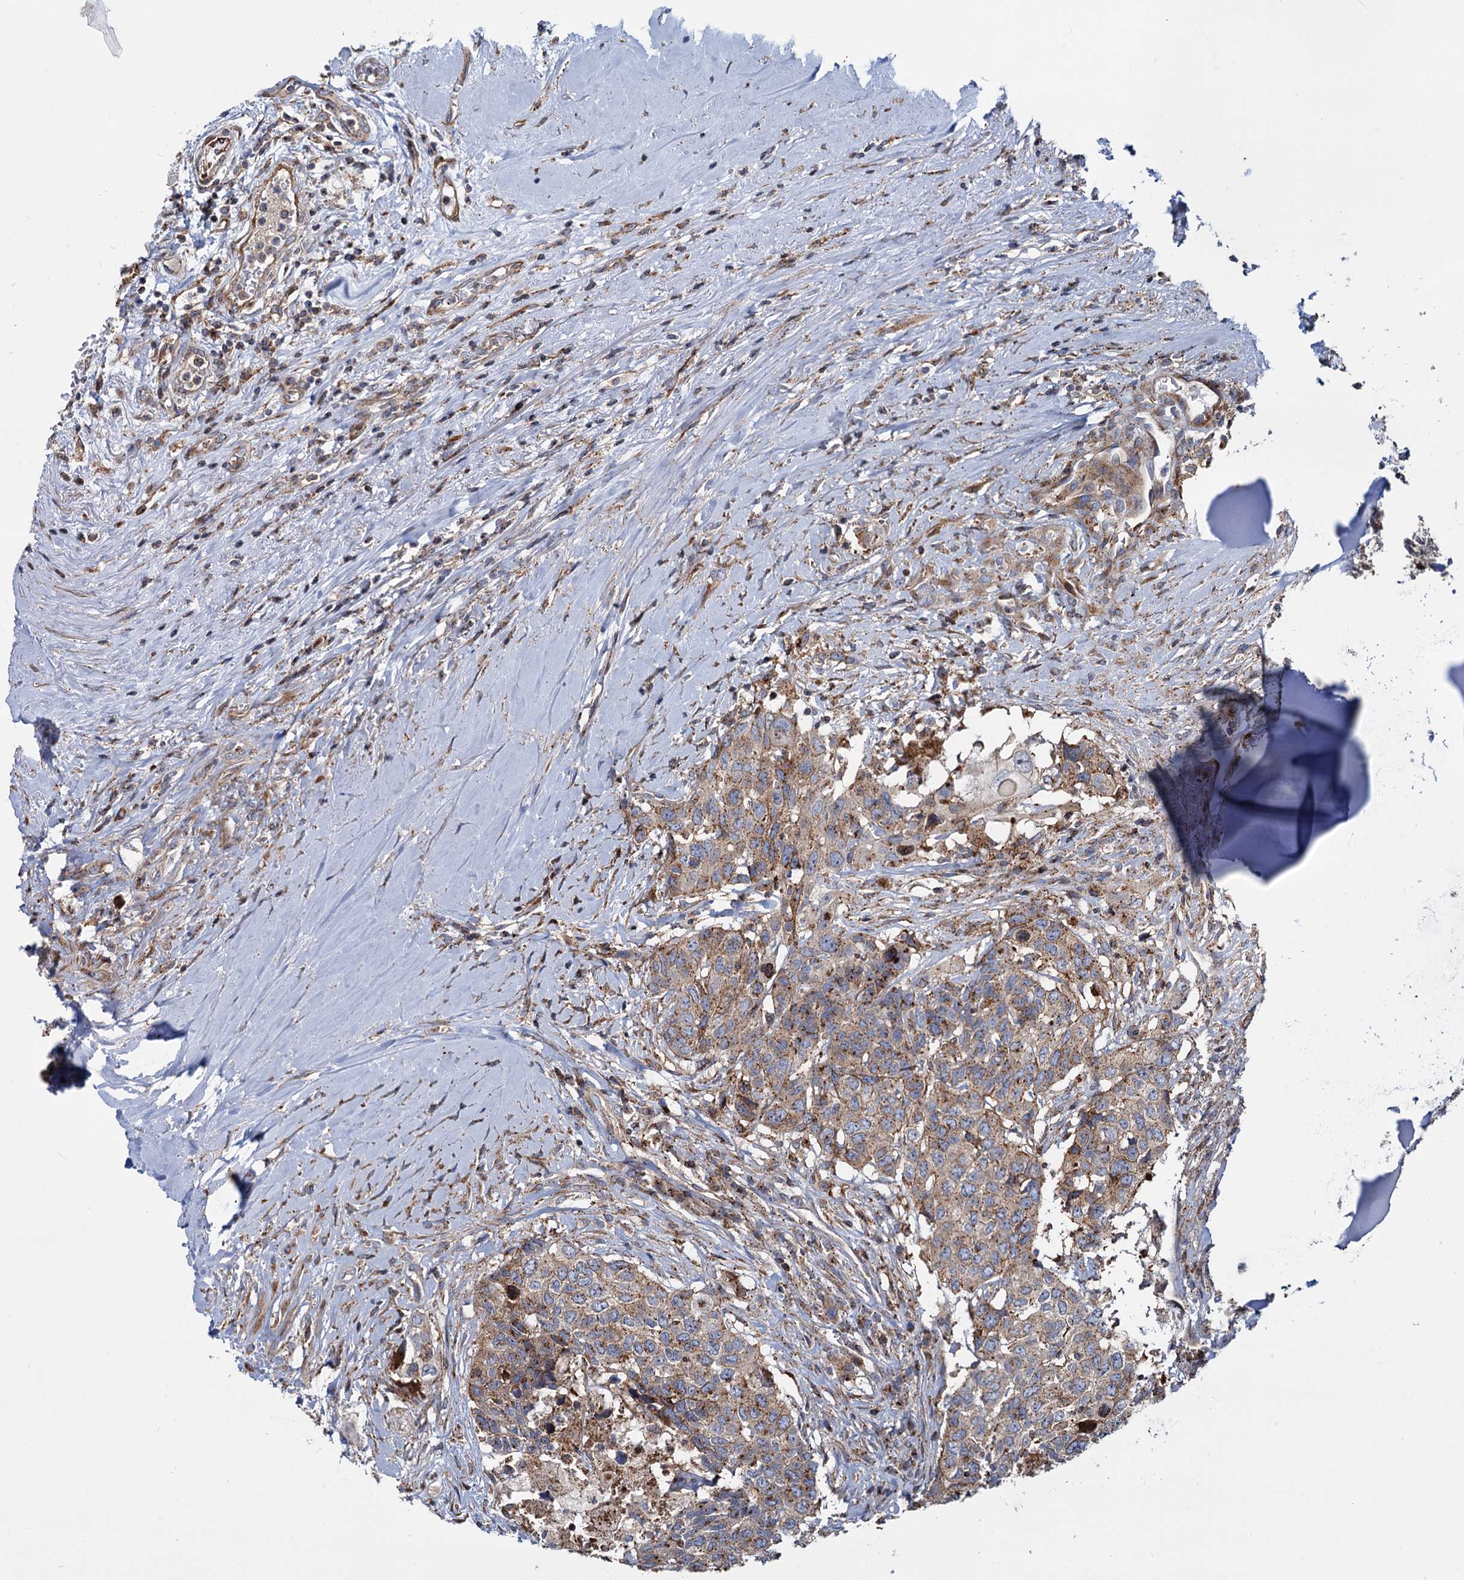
{"staining": {"intensity": "moderate", "quantity": ">75%", "location": "cytoplasmic/membranous"}, "tissue": "head and neck cancer", "cell_type": "Tumor cells", "image_type": "cancer", "snomed": [{"axis": "morphology", "description": "Squamous cell carcinoma, NOS"}, {"axis": "topography", "description": "Head-Neck"}], "caption": "This image shows squamous cell carcinoma (head and neck) stained with immunohistochemistry to label a protein in brown. The cytoplasmic/membranous of tumor cells show moderate positivity for the protein. Nuclei are counter-stained blue.", "gene": "PSEN1", "patient": {"sex": "male", "age": 66}}